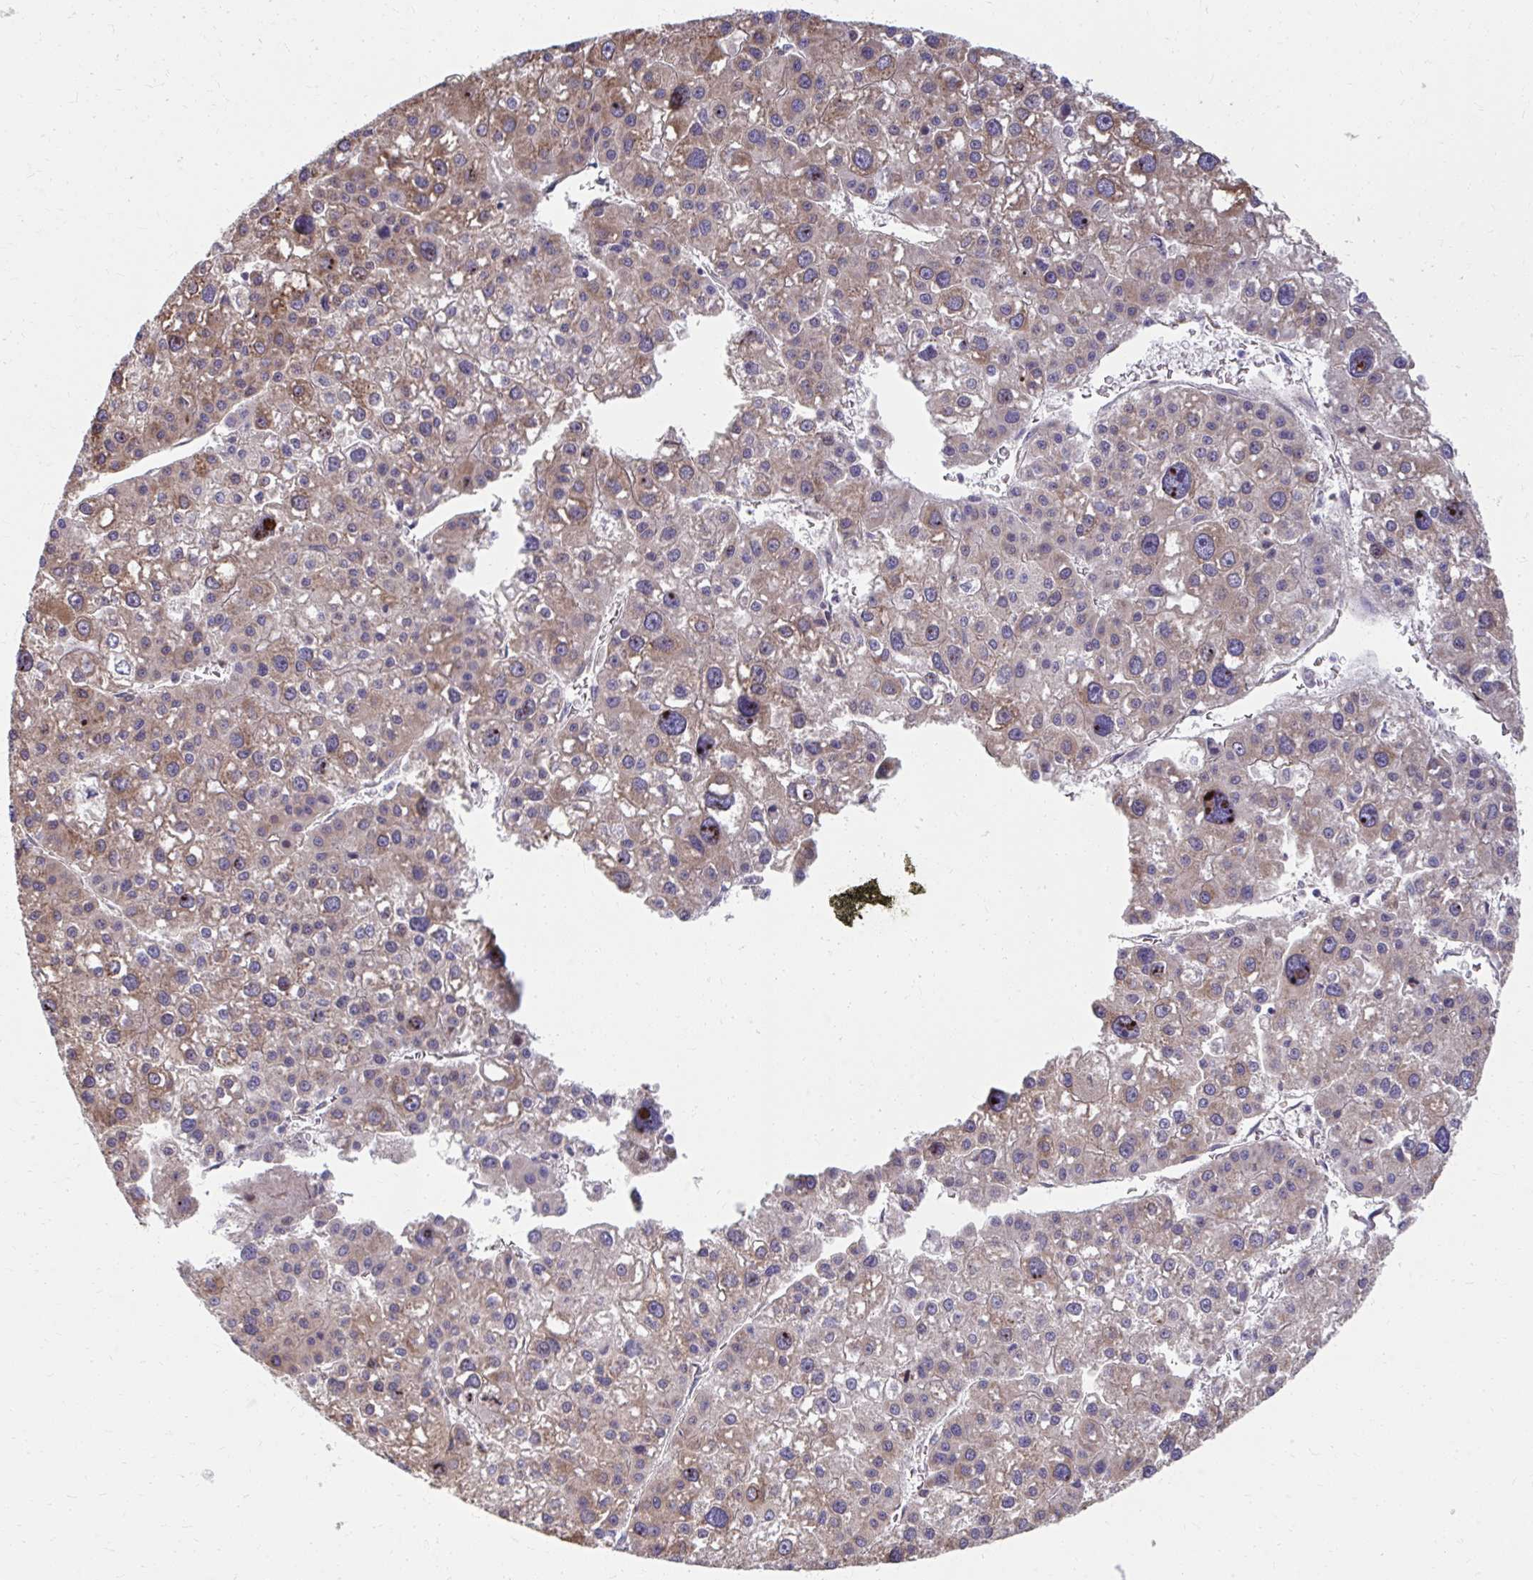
{"staining": {"intensity": "weak", "quantity": ">75%", "location": "cytoplasmic/membranous"}, "tissue": "liver cancer", "cell_type": "Tumor cells", "image_type": "cancer", "snomed": [{"axis": "morphology", "description": "Carcinoma, Hepatocellular, NOS"}, {"axis": "topography", "description": "Liver"}], "caption": "Protein staining of liver cancer (hepatocellular carcinoma) tissue reveals weak cytoplasmic/membranous expression in approximately >75% of tumor cells.", "gene": "ZNF778", "patient": {"sex": "male", "age": 73}}